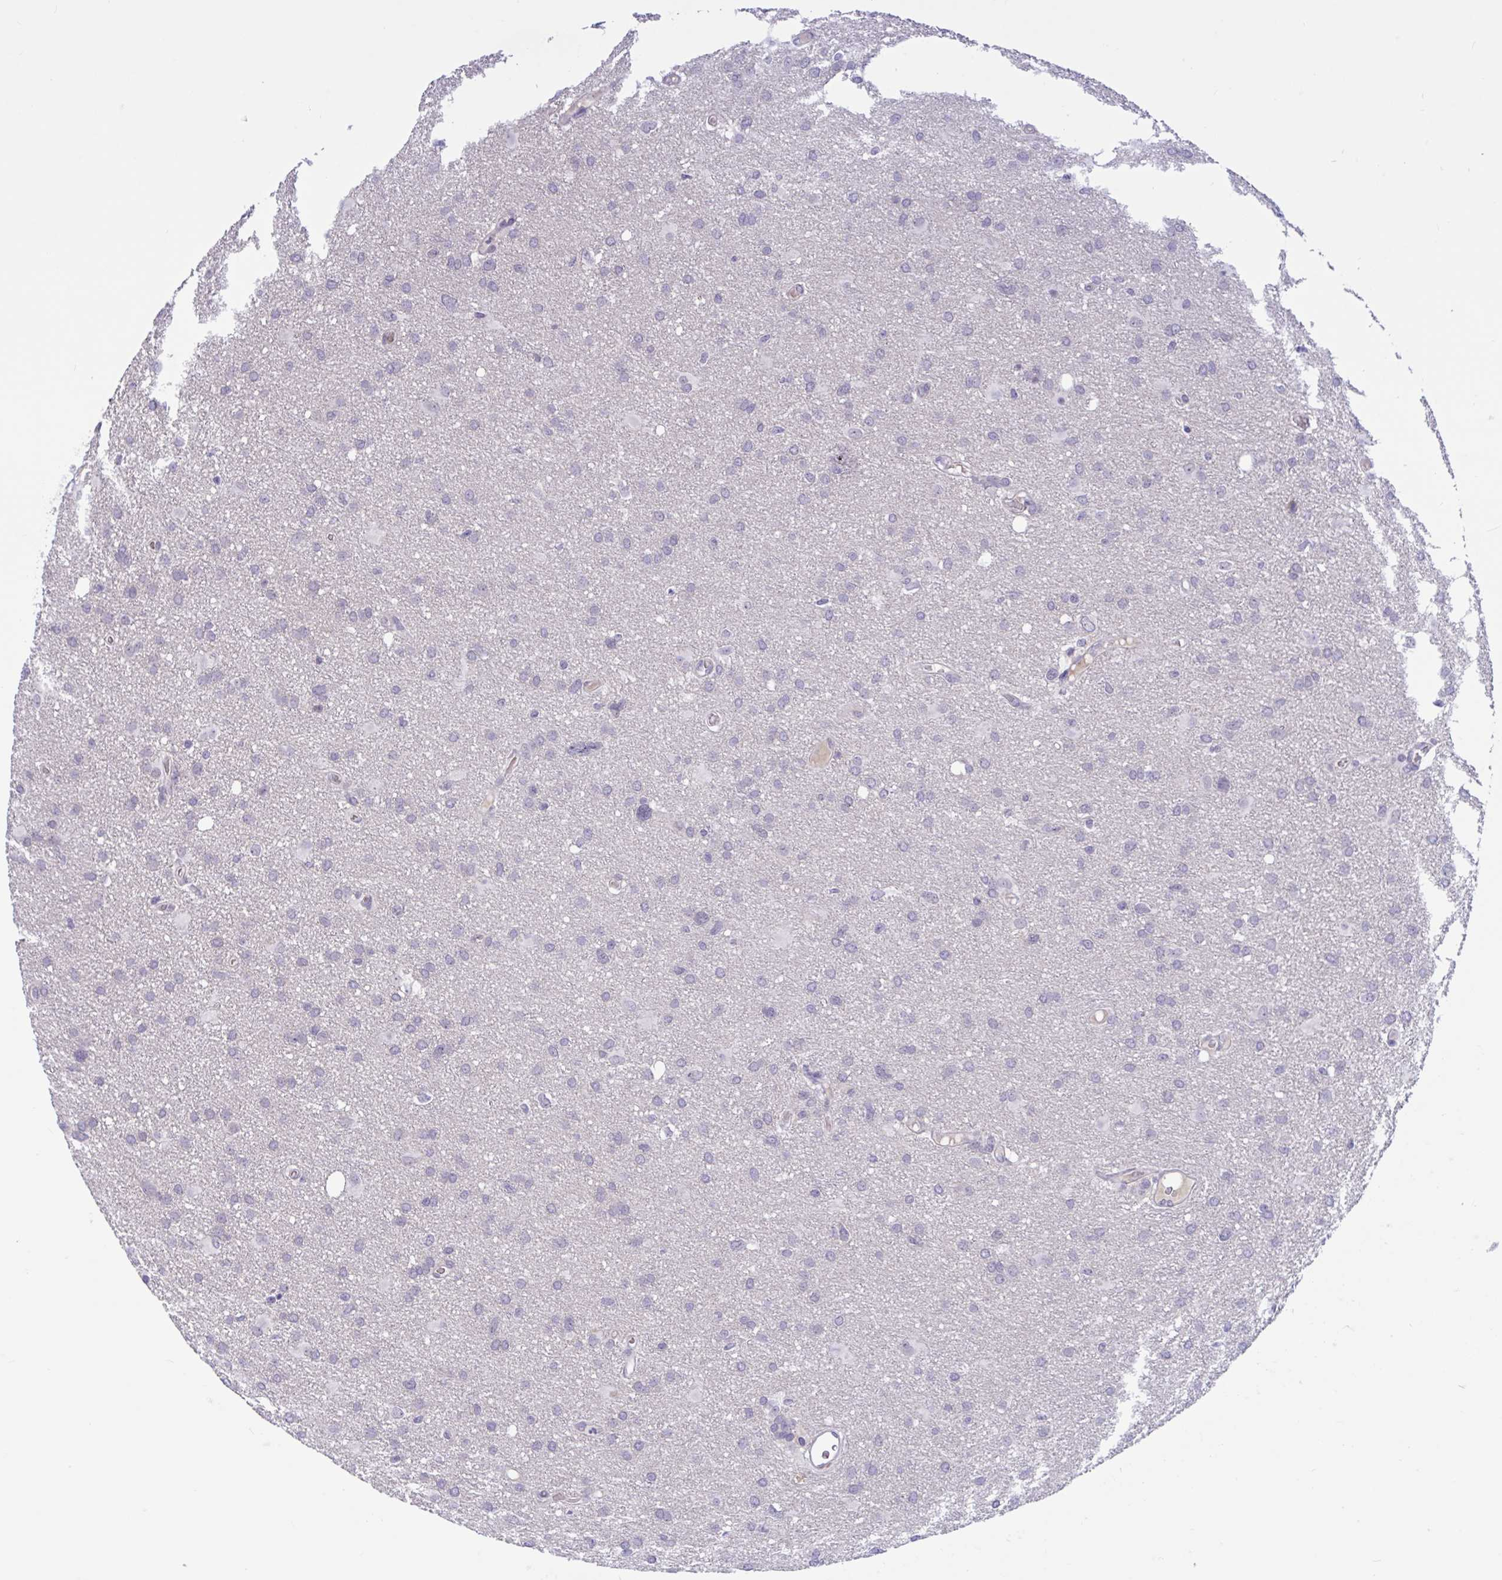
{"staining": {"intensity": "negative", "quantity": "none", "location": "none"}, "tissue": "glioma", "cell_type": "Tumor cells", "image_type": "cancer", "snomed": [{"axis": "morphology", "description": "Glioma, malignant, High grade"}, {"axis": "topography", "description": "Brain"}], "caption": "This is an IHC micrograph of glioma. There is no staining in tumor cells.", "gene": "CNGB3", "patient": {"sex": "male", "age": 53}}